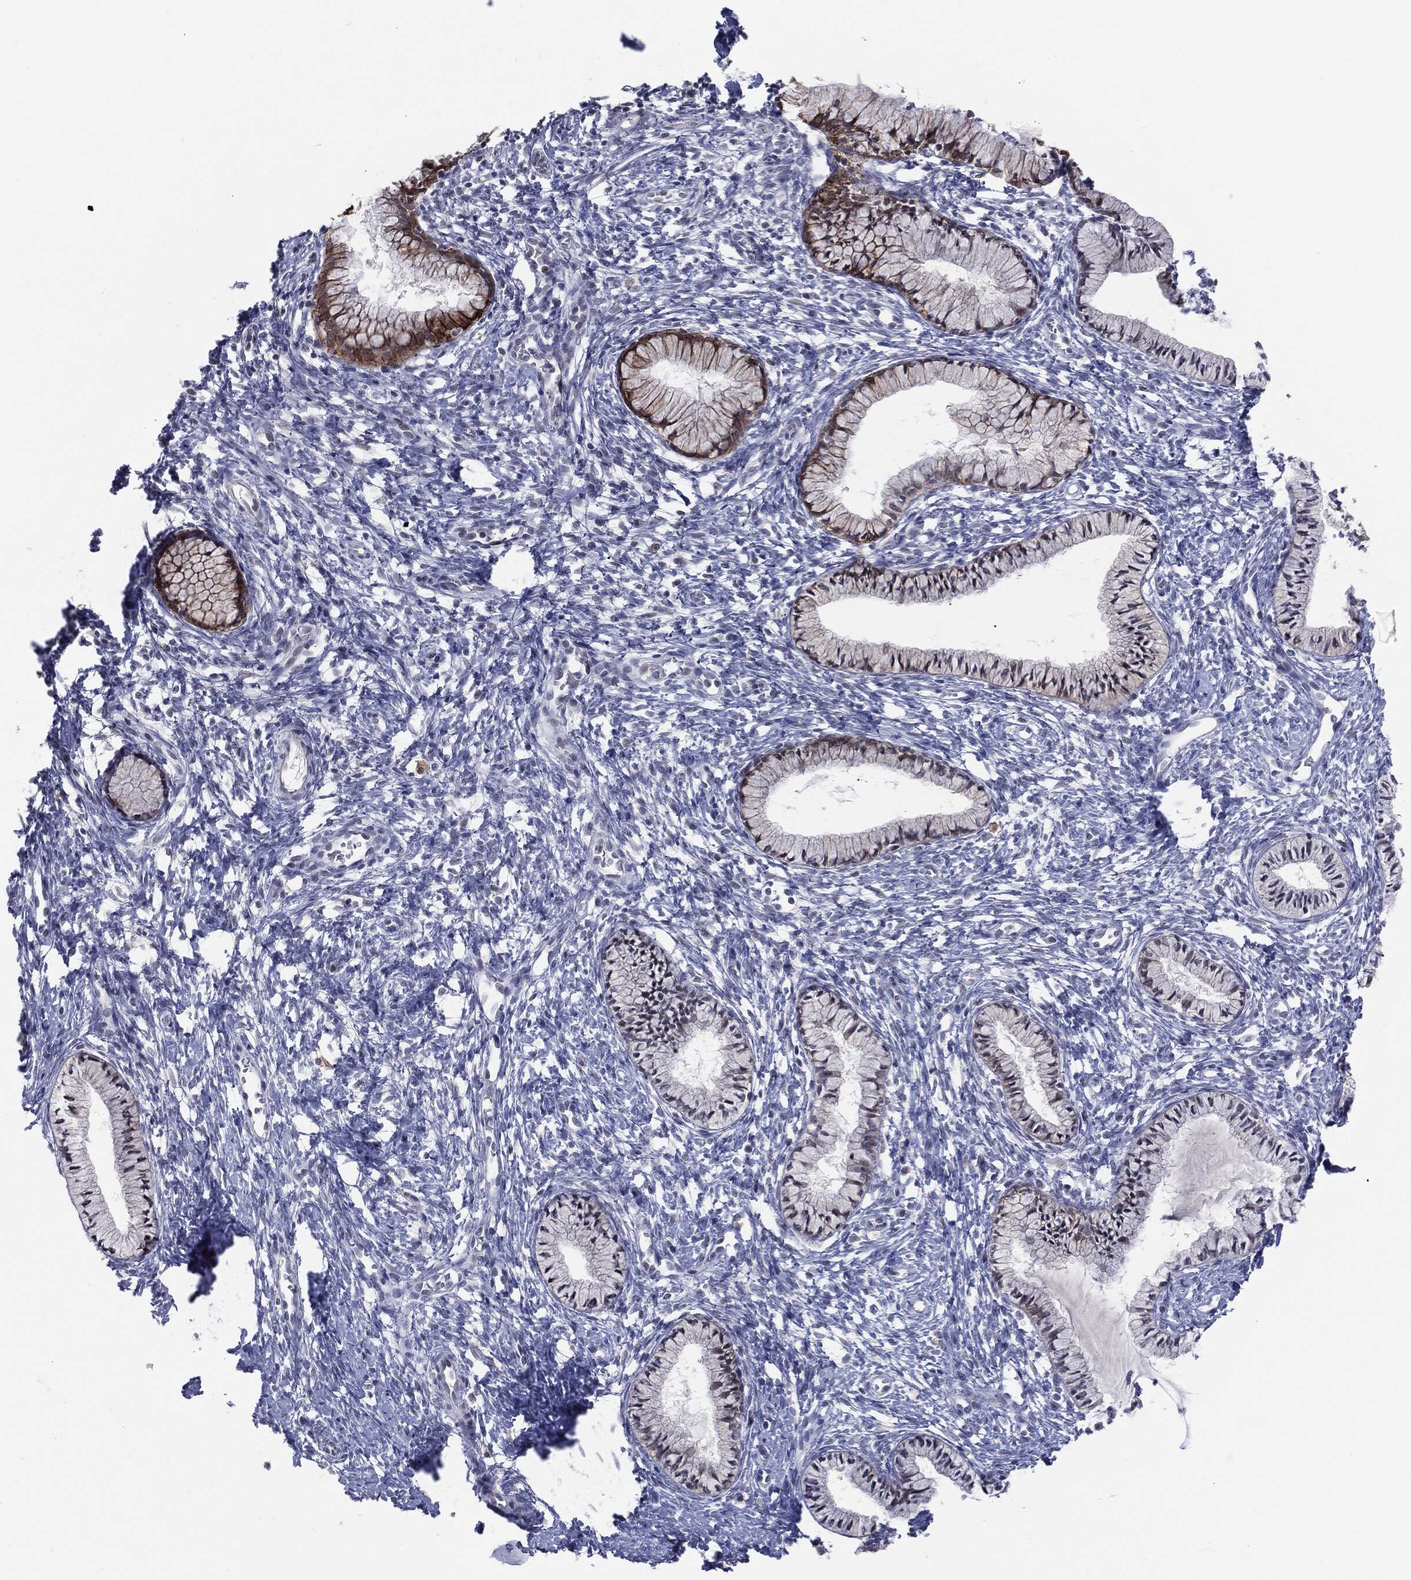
{"staining": {"intensity": "moderate", "quantity": "<25%", "location": "cytoplasmic/membranous"}, "tissue": "cervix", "cell_type": "Glandular cells", "image_type": "normal", "snomed": [{"axis": "morphology", "description": "Normal tissue, NOS"}, {"axis": "topography", "description": "Cervix"}], "caption": "Glandular cells show low levels of moderate cytoplasmic/membranous positivity in about <25% of cells in benign human cervix.", "gene": "SLC5A5", "patient": {"sex": "female", "age": 39}}